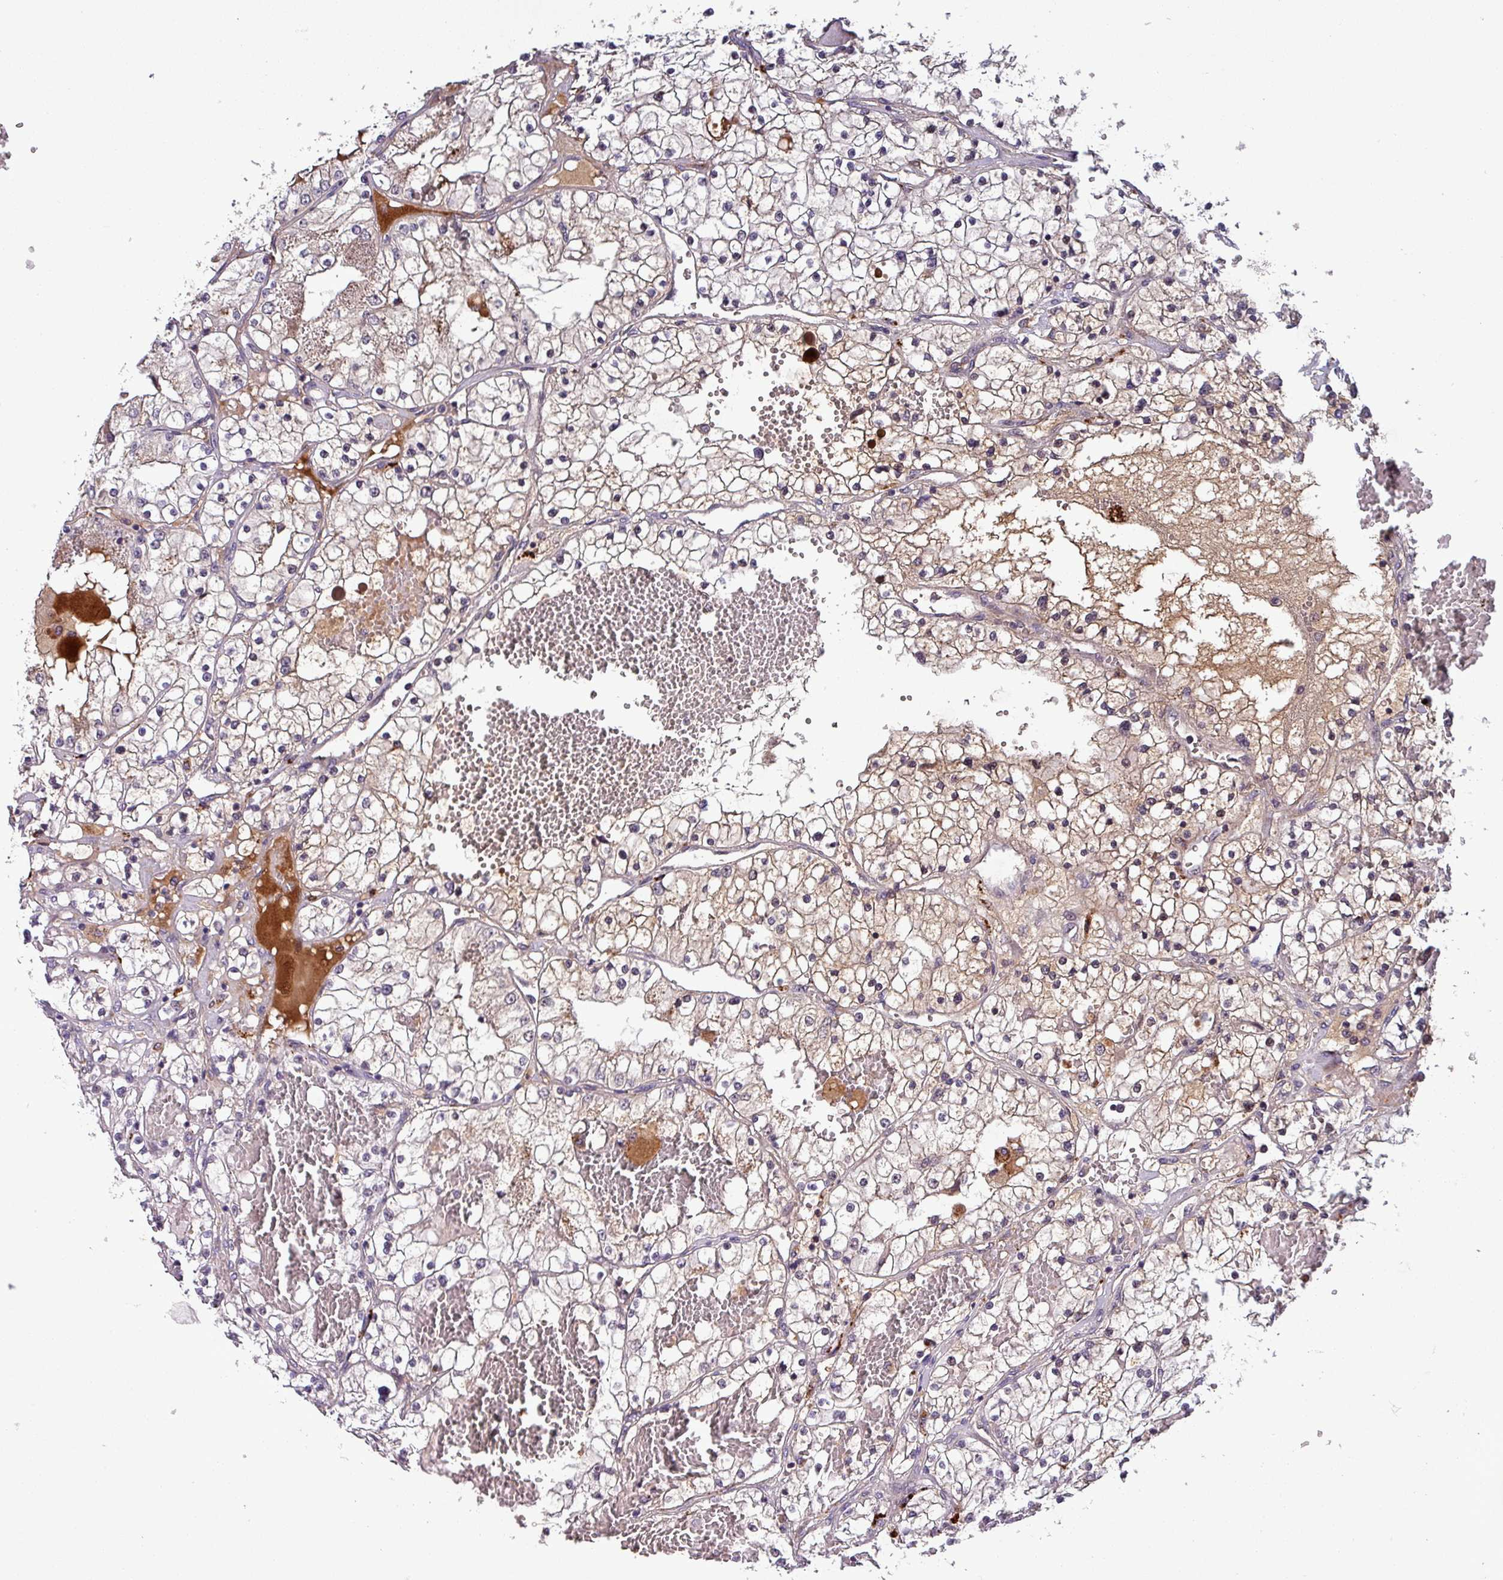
{"staining": {"intensity": "weak", "quantity": "25%-75%", "location": "cytoplasmic/membranous"}, "tissue": "renal cancer", "cell_type": "Tumor cells", "image_type": "cancer", "snomed": [{"axis": "morphology", "description": "Normal tissue, NOS"}, {"axis": "morphology", "description": "Adenocarcinoma, NOS"}, {"axis": "topography", "description": "Kidney"}], "caption": "Immunohistochemistry (IHC) image of human renal cancer (adenocarcinoma) stained for a protein (brown), which exhibits low levels of weak cytoplasmic/membranous staining in about 25%-75% of tumor cells.", "gene": "PUS1", "patient": {"sex": "male", "age": 68}}